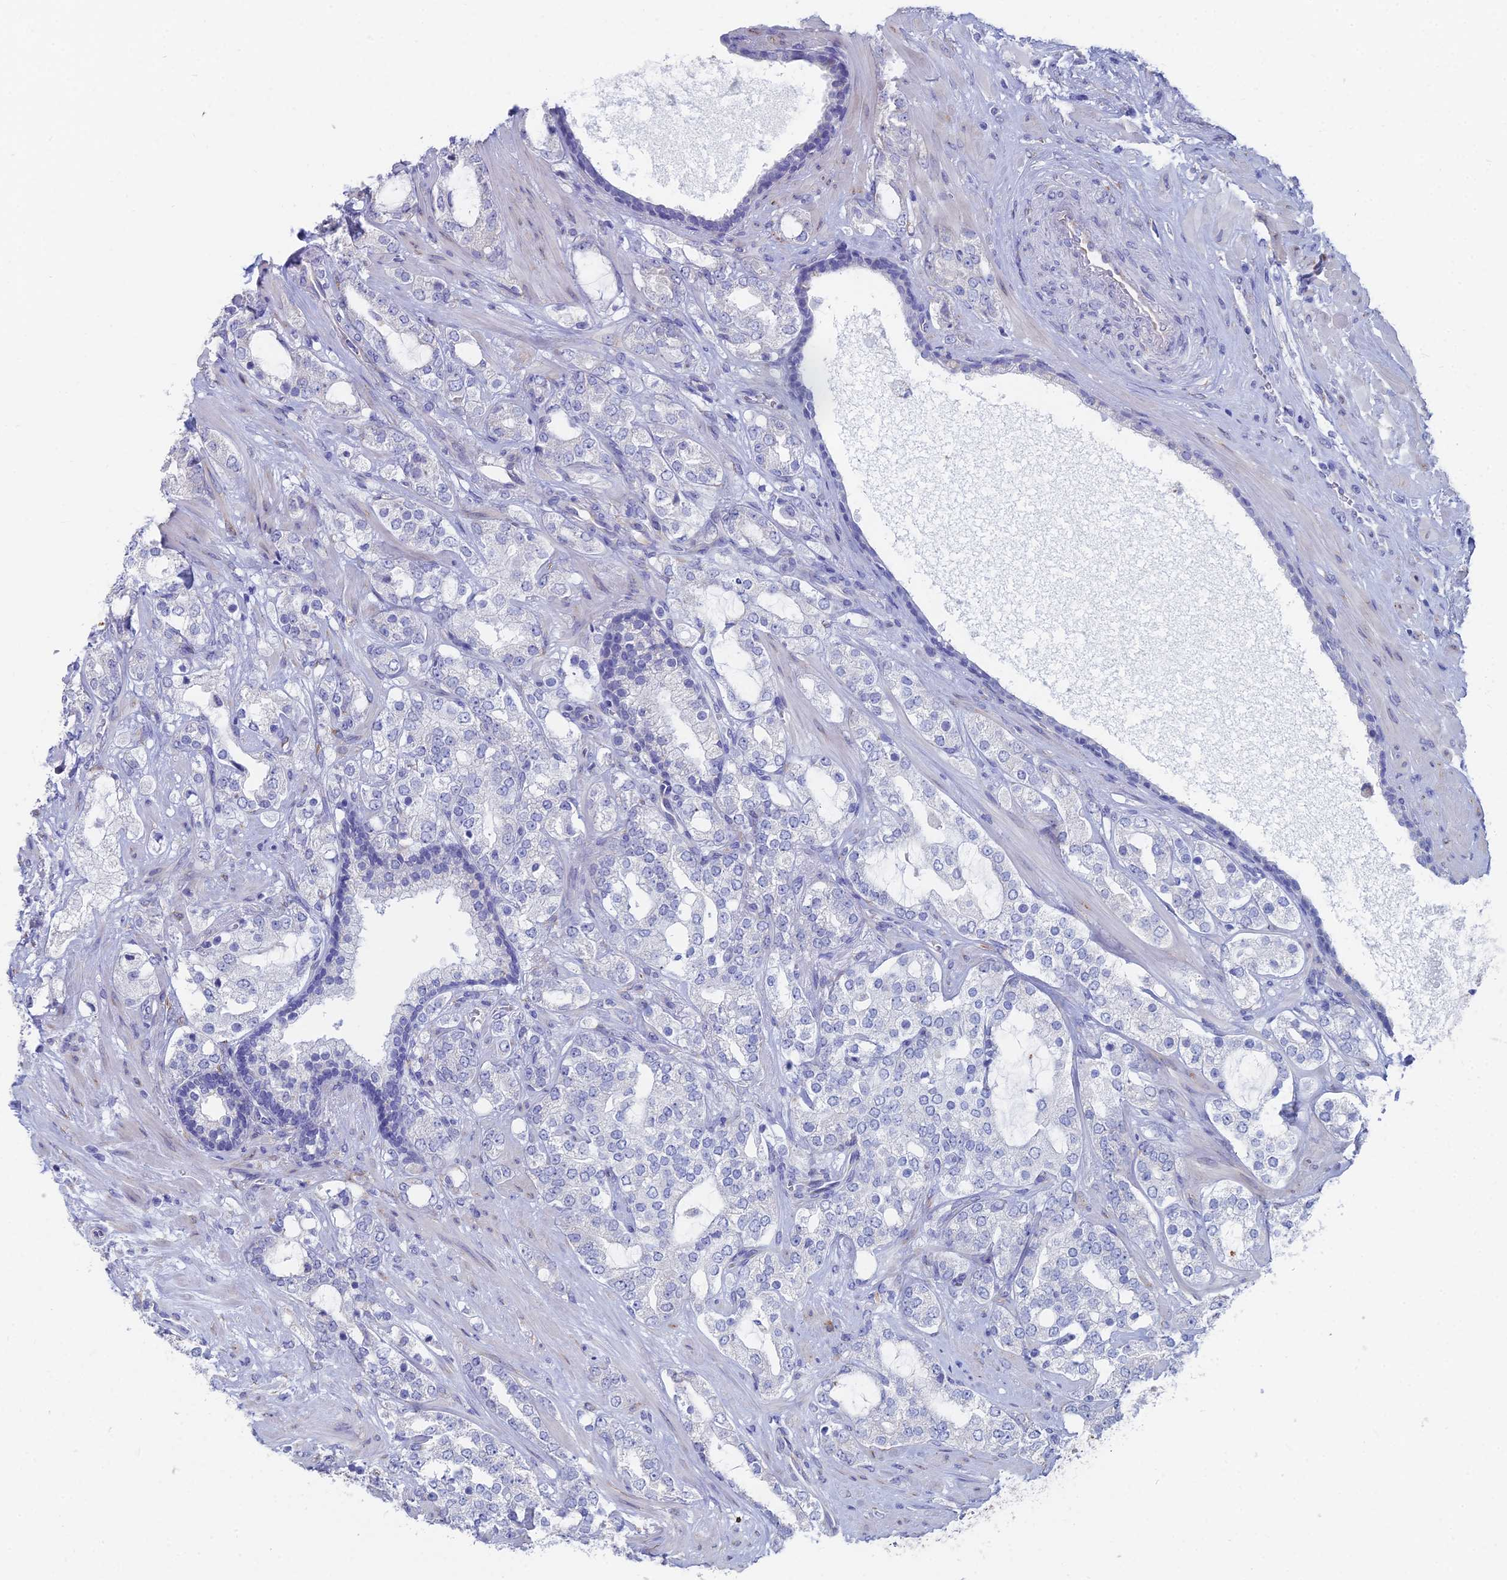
{"staining": {"intensity": "negative", "quantity": "none", "location": "none"}, "tissue": "prostate cancer", "cell_type": "Tumor cells", "image_type": "cancer", "snomed": [{"axis": "morphology", "description": "Adenocarcinoma, High grade"}, {"axis": "topography", "description": "Prostate"}], "caption": "DAB (3,3'-diaminobenzidine) immunohistochemical staining of human prostate cancer (high-grade adenocarcinoma) displays no significant expression in tumor cells.", "gene": "TNNT3", "patient": {"sex": "male", "age": 64}}